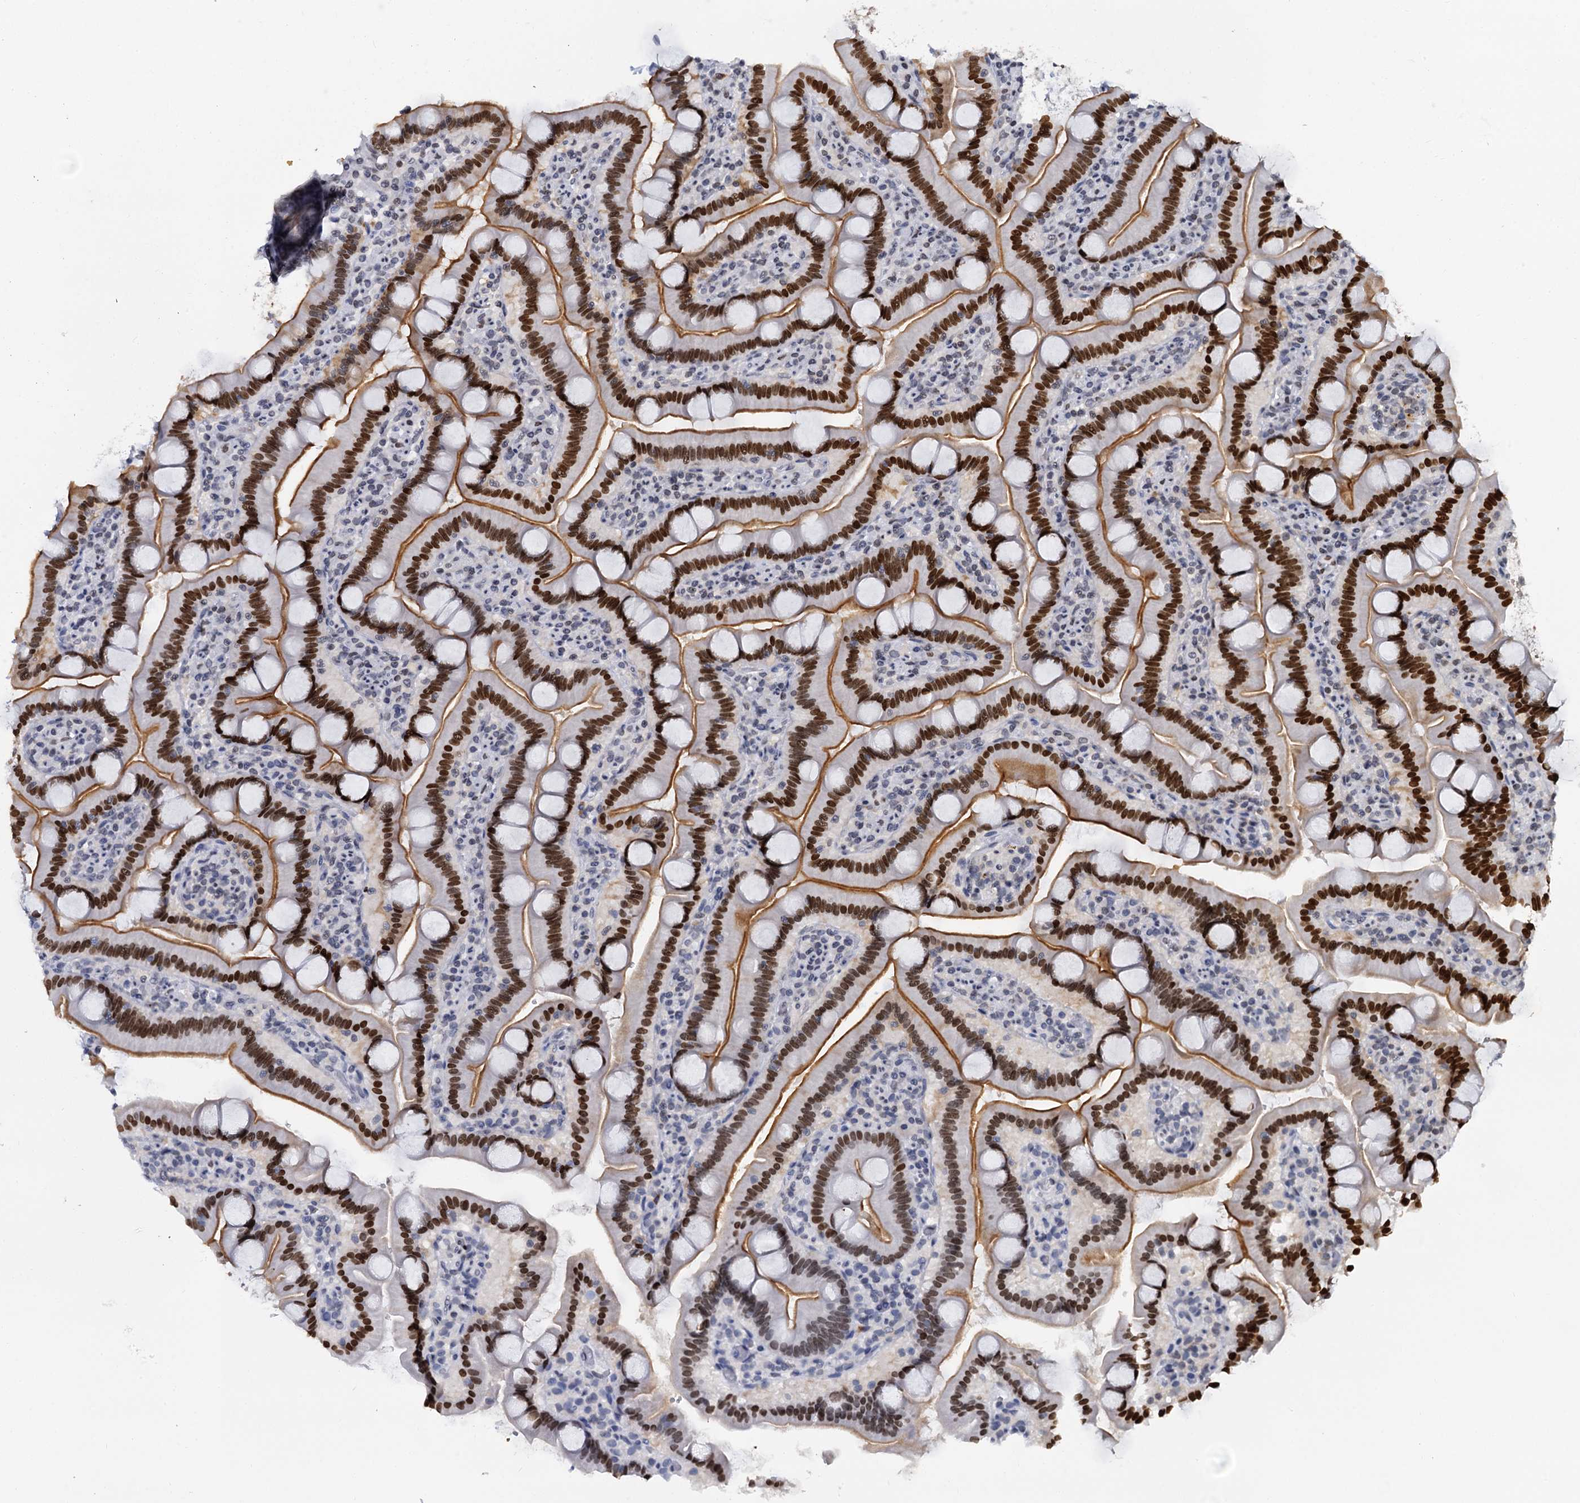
{"staining": {"intensity": "strong", "quantity": ">75%", "location": "cytoplasmic/membranous,nuclear"}, "tissue": "duodenum", "cell_type": "Glandular cells", "image_type": "normal", "snomed": [{"axis": "morphology", "description": "Normal tissue, NOS"}, {"axis": "topography", "description": "Duodenum"}], "caption": "Duodenum stained with DAB (3,3'-diaminobenzidine) immunohistochemistry displays high levels of strong cytoplasmic/membranous,nuclear staining in about >75% of glandular cells. The protein is stained brown, and the nuclei are stained in blue (DAB (3,3'-diaminobenzidine) IHC with brightfield microscopy, high magnification).", "gene": "CMAS", "patient": {"sex": "male", "age": 55}}